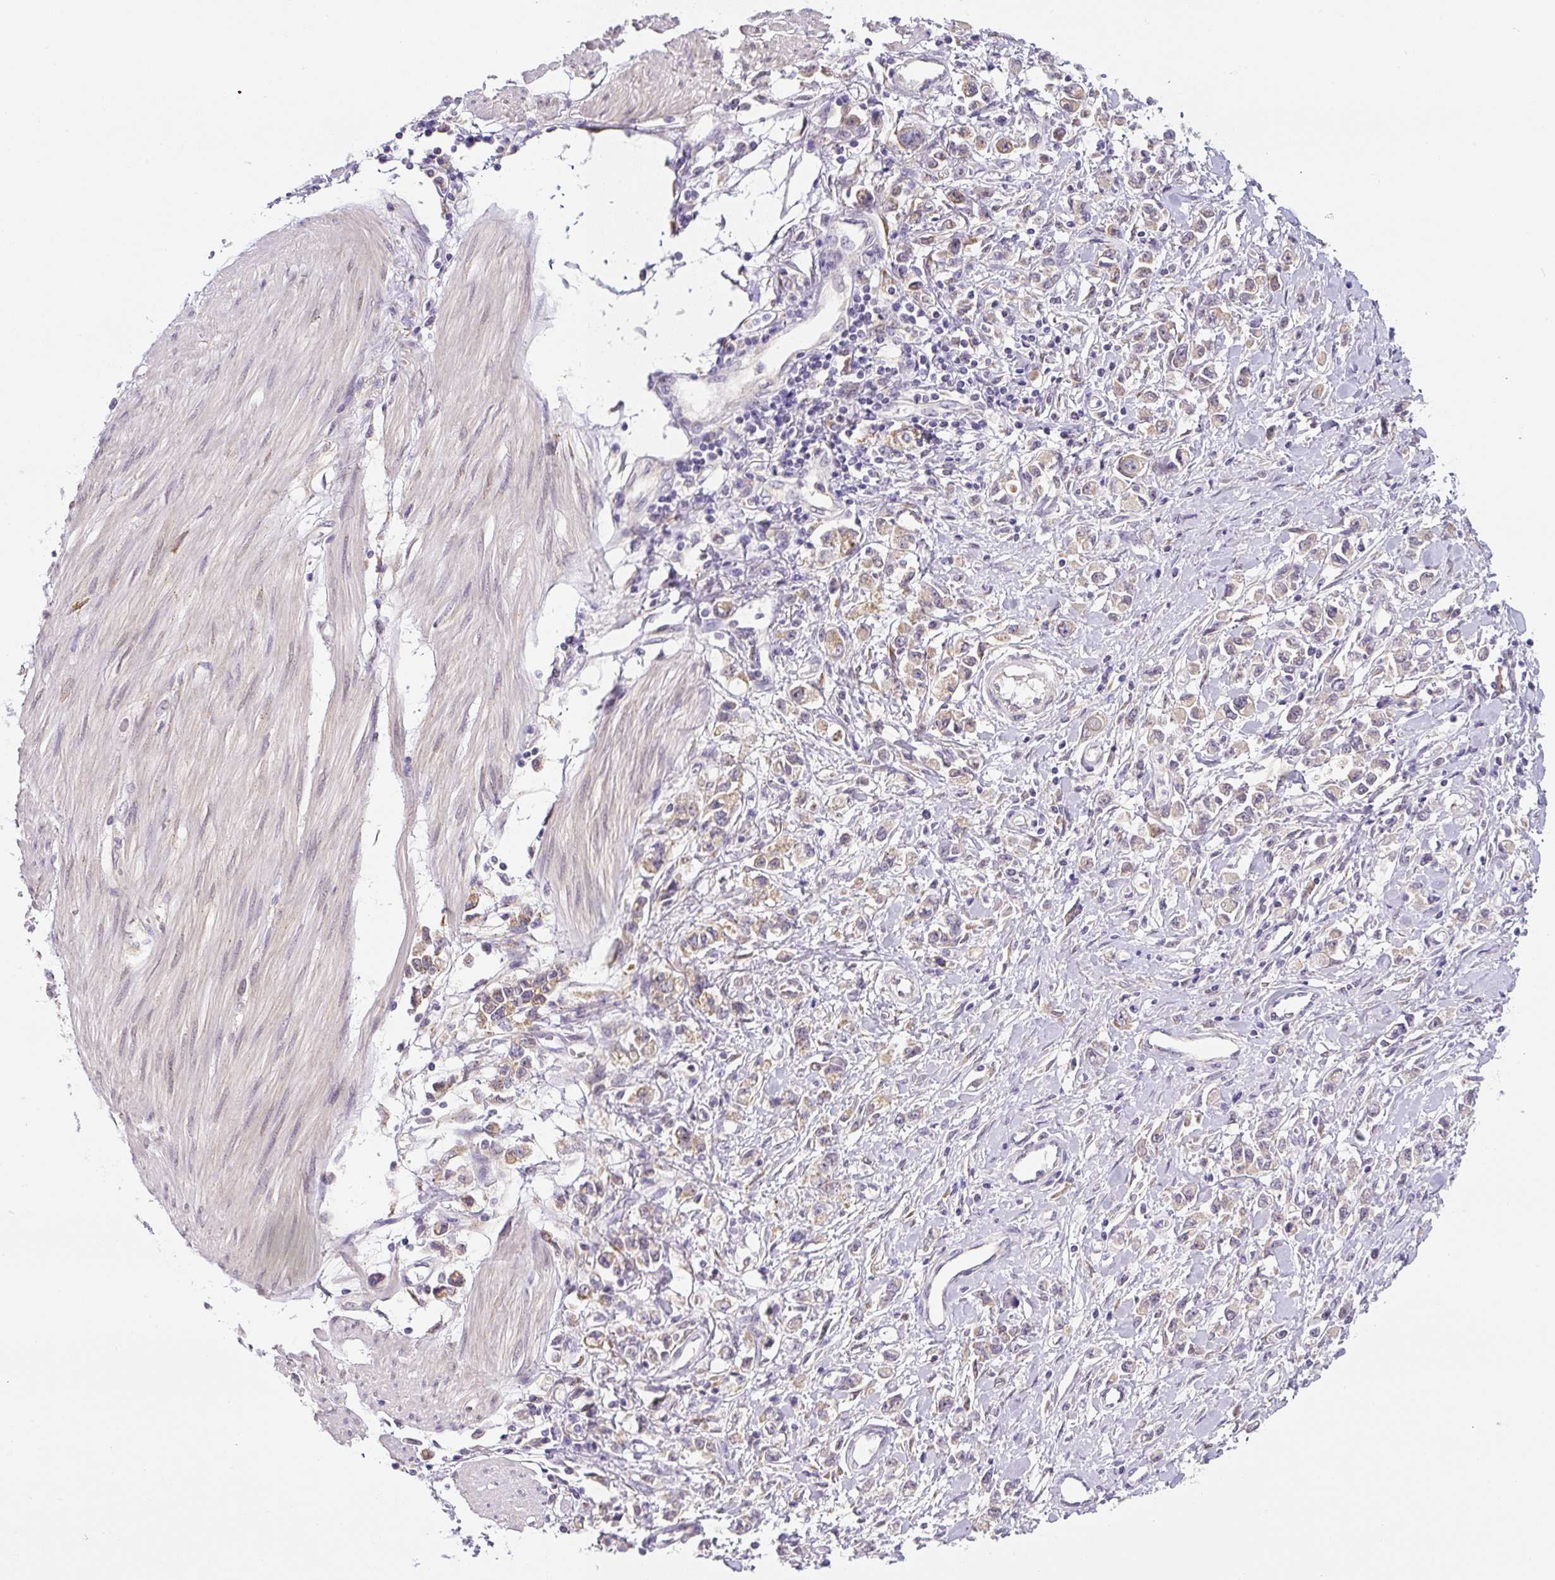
{"staining": {"intensity": "weak", "quantity": "25%-75%", "location": "cytoplasmic/membranous"}, "tissue": "stomach cancer", "cell_type": "Tumor cells", "image_type": "cancer", "snomed": [{"axis": "morphology", "description": "Adenocarcinoma, NOS"}, {"axis": "topography", "description": "Stomach"}], "caption": "Human stomach cancer stained with a brown dye exhibits weak cytoplasmic/membranous positive staining in about 25%-75% of tumor cells.", "gene": "PLA2G4A", "patient": {"sex": "female", "age": 76}}